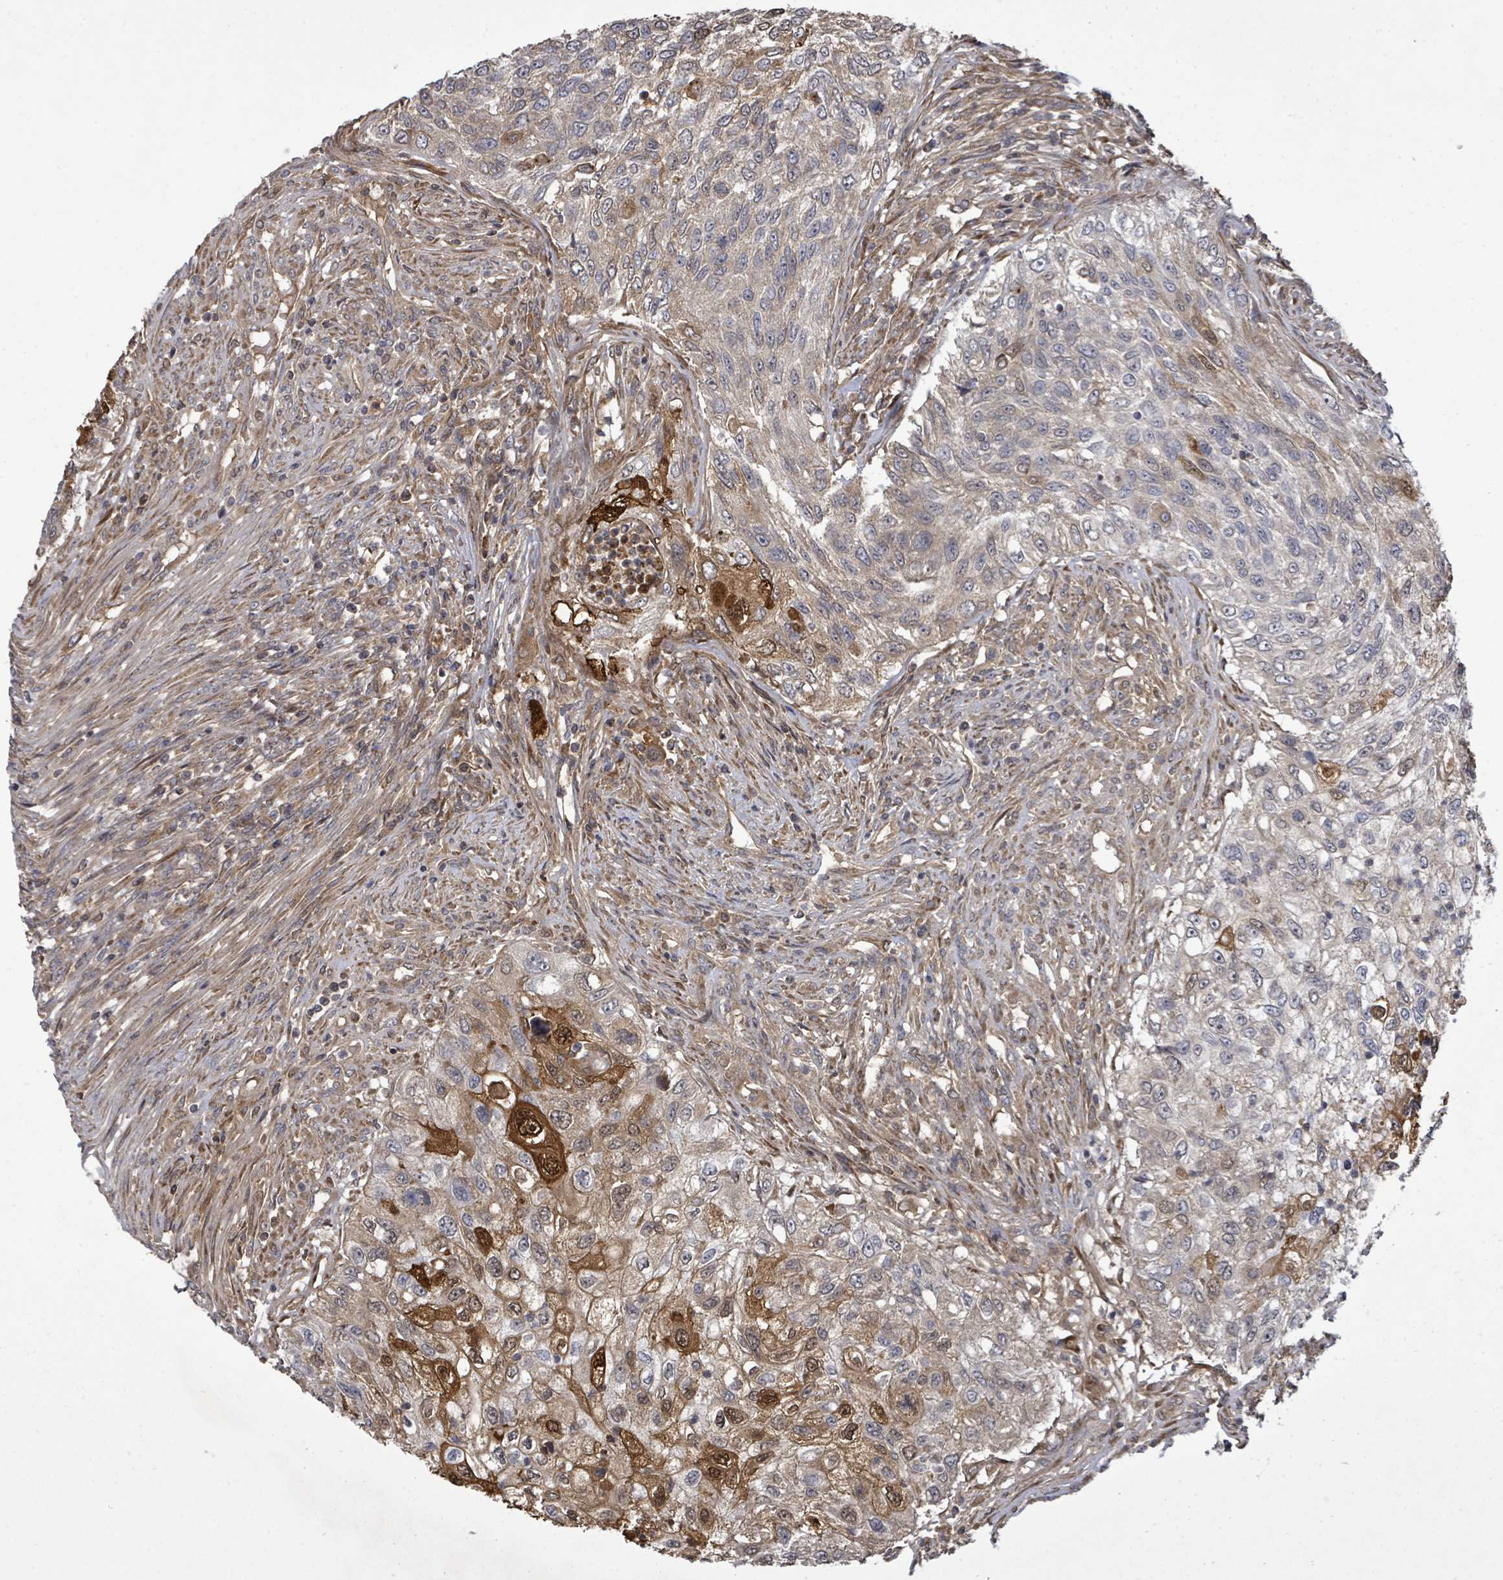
{"staining": {"intensity": "strong", "quantity": "25%-75%", "location": "cytoplasmic/membranous,nuclear"}, "tissue": "urothelial cancer", "cell_type": "Tumor cells", "image_type": "cancer", "snomed": [{"axis": "morphology", "description": "Urothelial carcinoma, High grade"}, {"axis": "topography", "description": "Urinary bladder"}], "caption": "Immunohistochemical staining of high-grade urothelial carcinoma shows strong cytoplasmic/membranous and nuclear protein staining in approximately 25%-75% of tumor cells.", "gene": "KRTAP27-1", "patient": {"sex": "female", "age": 60}}